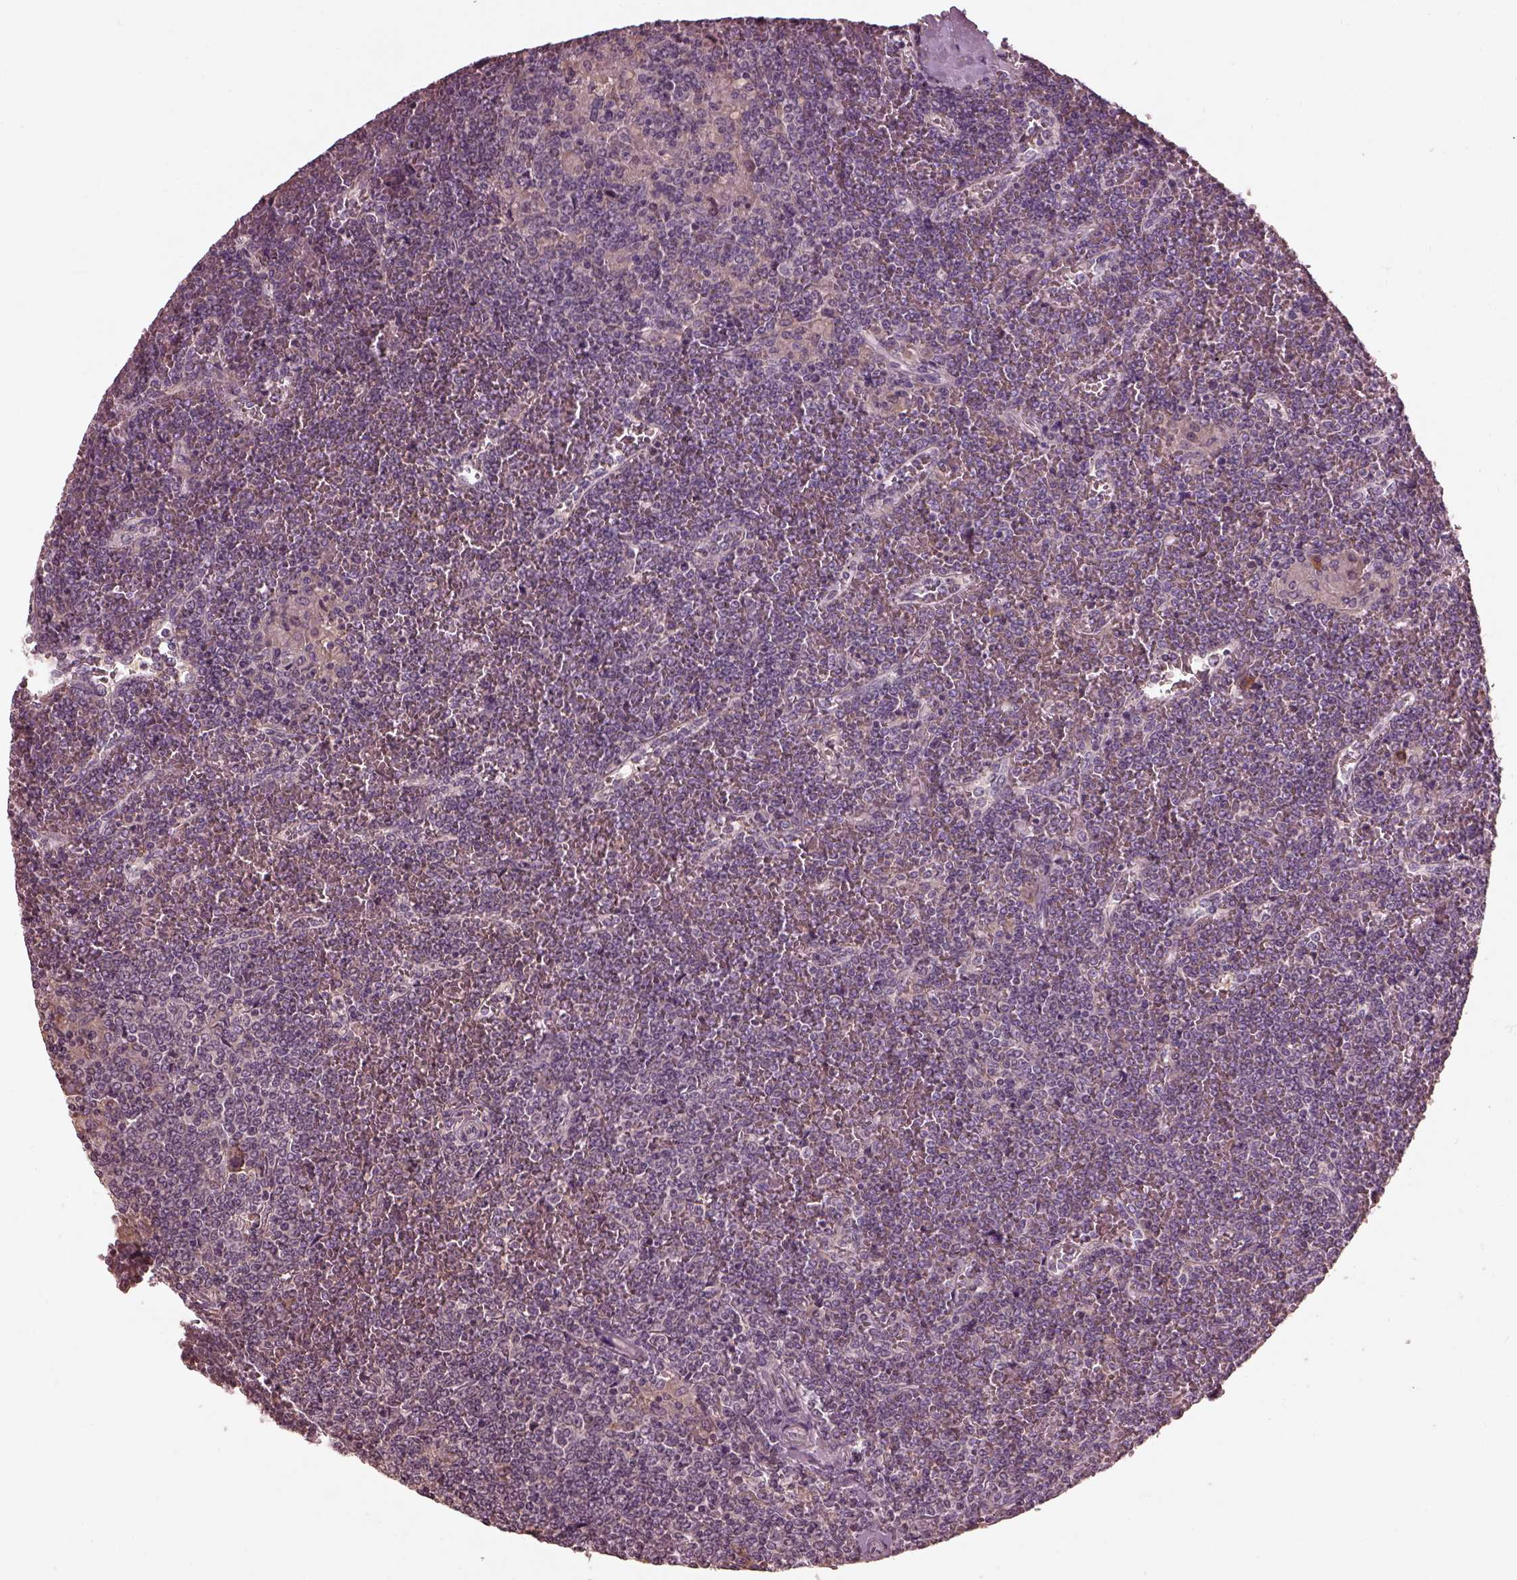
{"staining": {"intensity": "negative", "quantity": "none", "location": "none"}, "tissue": "lymphoma", "cell_type": "Tumor cells", "image_type": "cancer", "snomed": [{"axis": "morphology", "description": "Malignant lymphoma, non-Hodgkin's type, Low grade"}, {"axis": "topography", "description": "Spleen"}], "caption": "Immunohistochemistry histopathology image of neoplastic tissue: lymphoma stained with DAB shows no significant protein staining in tumor cells.", "gene": "CALR3", "patient": {"sex": "female", "age": 19}}